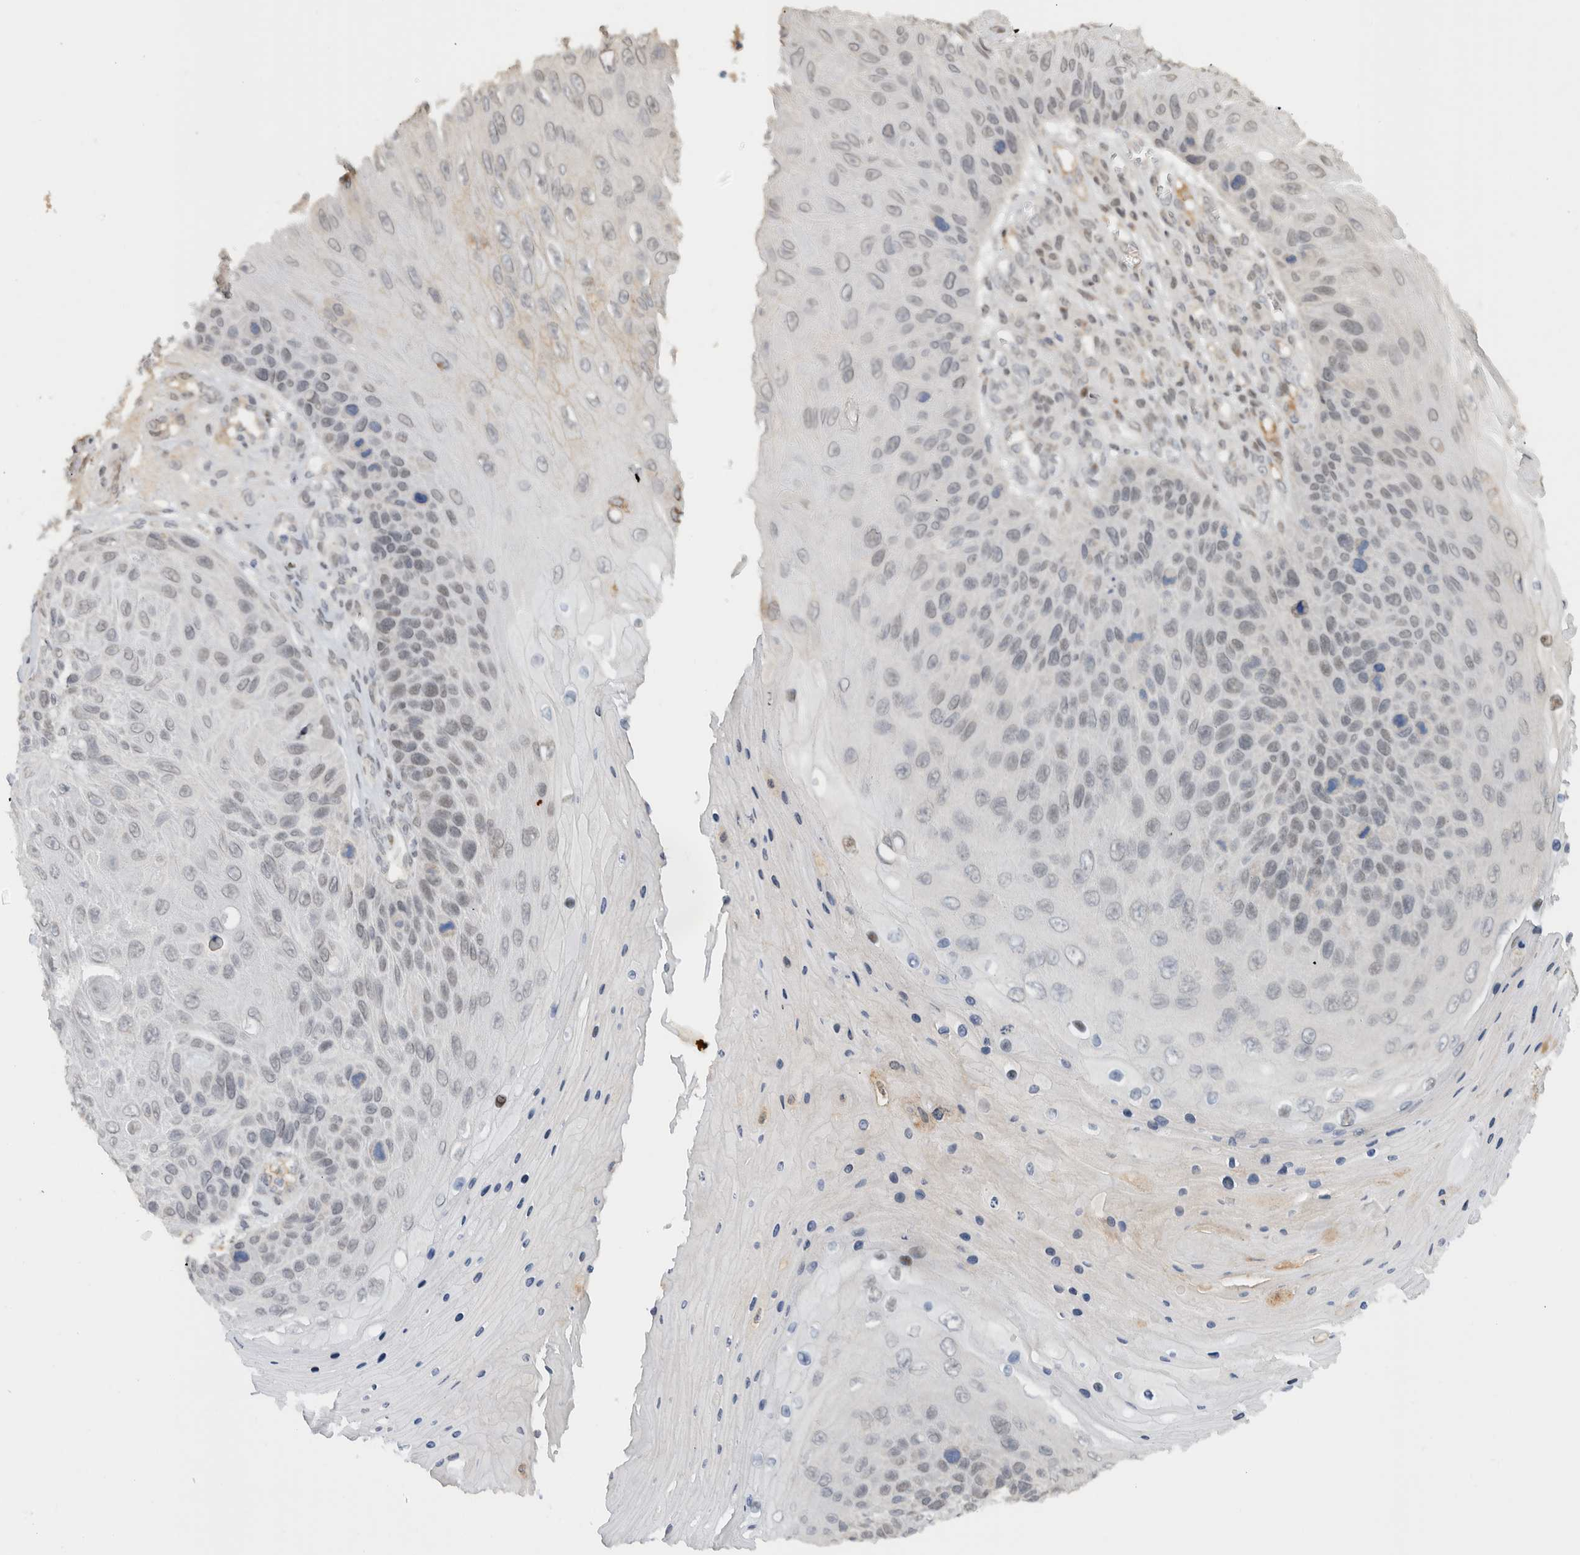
{"staining": {"intensity": "weak", "quantity": "<25%", "location": "nuclear"}, "tissue": "skin cancer", "cell_type": "Tumor cells", "image_type": "cancer", "snomed": [{"axis": "morphology", "description": "Squamous cell carcinoma, NOS"}, {"axis": "topography", "description": "Skin"}], "caption": "This is a photomicrograph of immunohistochemistry (IHC) staining of squamous cell carcinoma (skin), which shows no positivity in tumor cells.", "gene": "HNRNPR", "patient": {"sex": "female", "age": 88}}